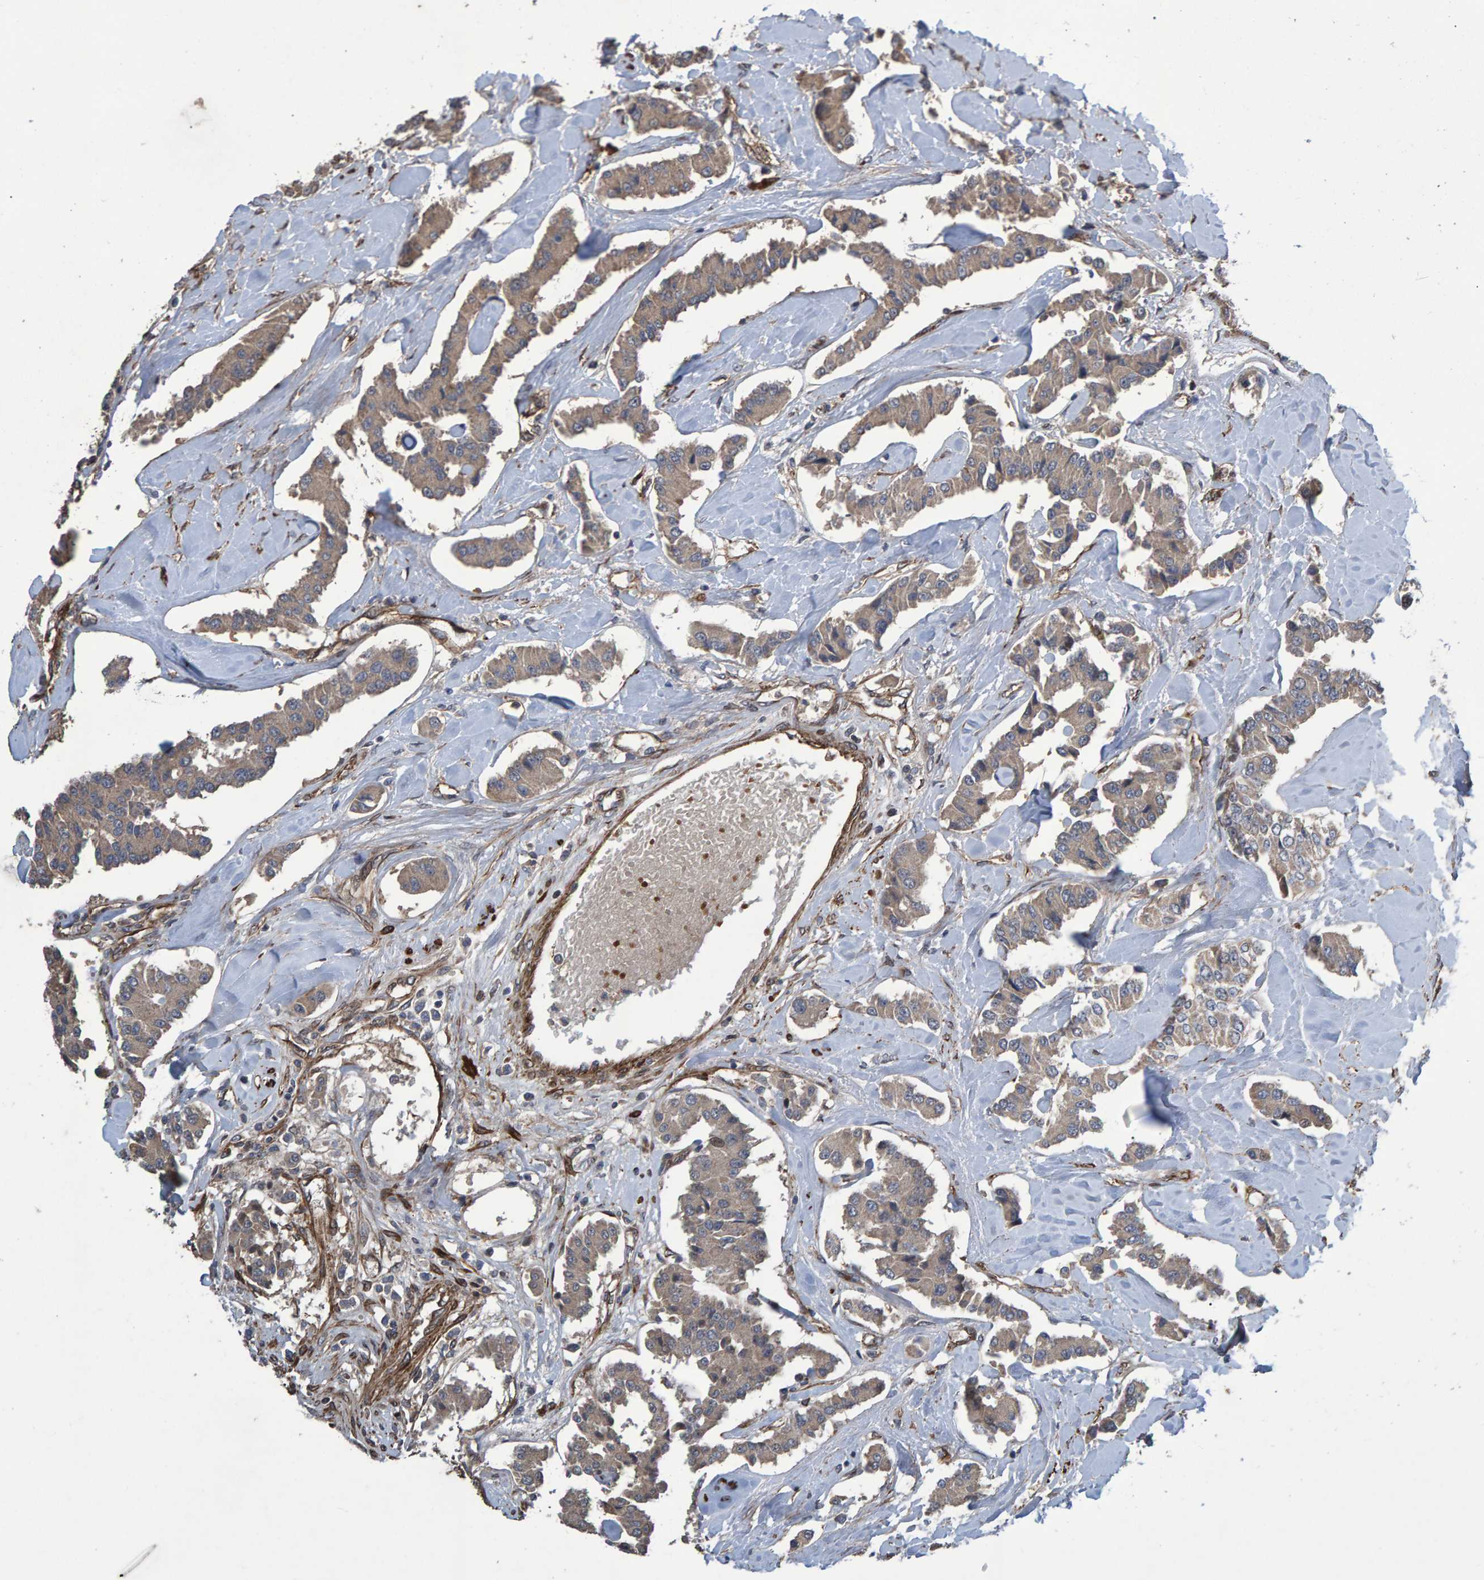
{"staining": {"intensity": "moderate", "quantity": ">75%", "location": "cytoplasmic/membranous"}, "tissue": "carcinoid", "cell_type": "Tumor cells", "image_type": "cancer", "snomed": [{"axis": "morphology", "description": "Carcinoid, malignant, NOS"}, {"axis": "topography", "description": "Pancreas"}], "caption": "The photomicrograph shows immunohistochemical staining of carcinoid (malignant). There is moderate cytoplasmic/membranous positivity is identified in approximately >75% of tumor cells.", "gene": "SLIT2", "patient": {"sex": "male", "age": 41}}